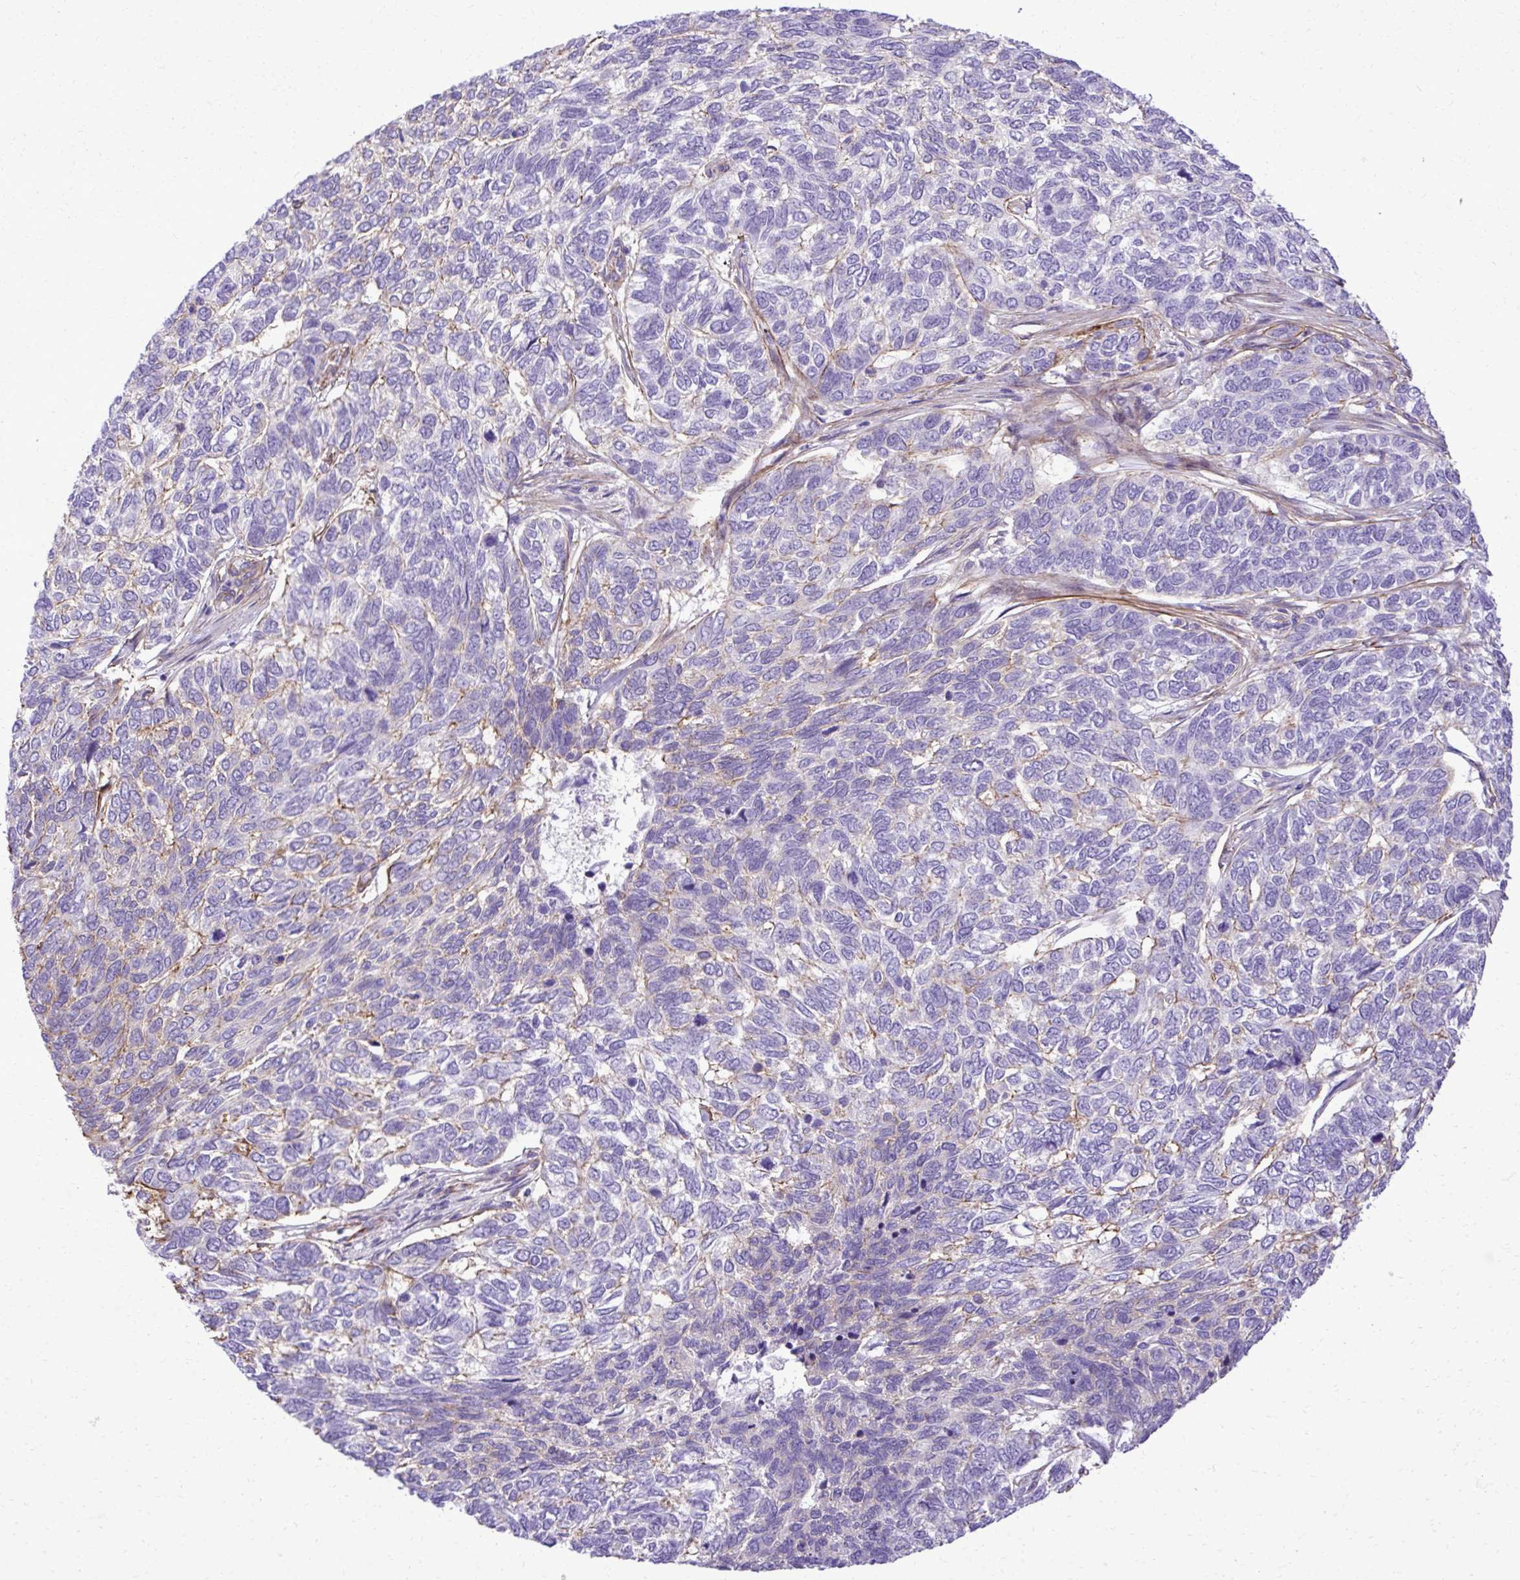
{"staining": {"intensity": "negative", "quantity": "none", "location": "none"}, "tissue": "skin cancer", "cell_type": "Tumor cells", "image_type": "cancer", "snomed": [{"axis": "morphology", "description": "Basal cell carcinoma"}, {"axis": "topography", "description": "Skin"}], "caption": "The micrograph reveals no staining of tumor cells in skin cancer (basal cell carcinoma).", "gene": "PITPNM3", "patient": {"sex": "female", "age": 65}}